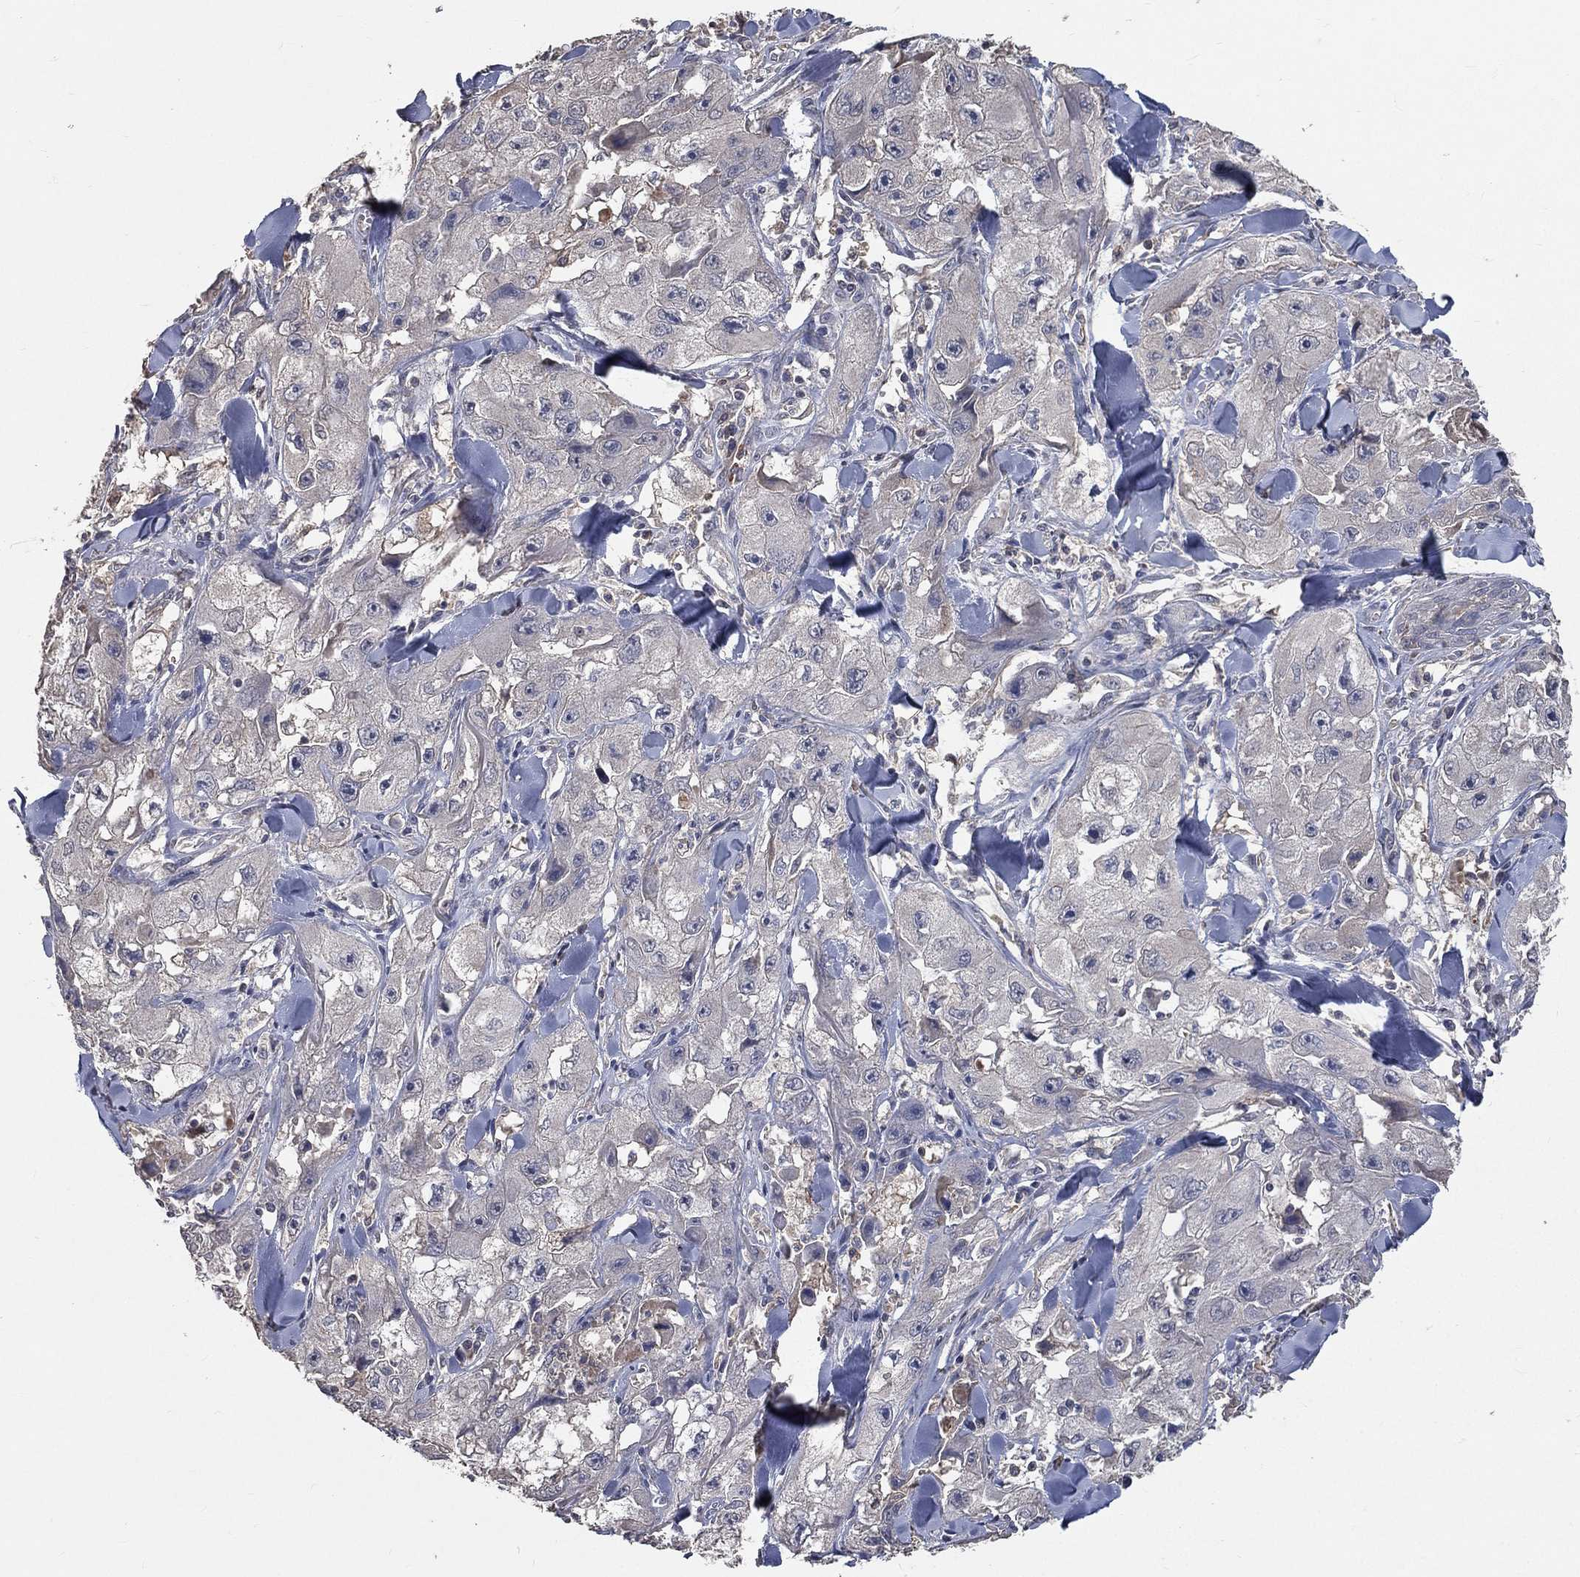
{"staining": {"intensity": "negative", "quantity": "none", "location": "none"}, "tissue": "skin cancer", "cell_type": "Tumor cells", "image_type": "cancer", "snomed": [{"axis": "morphology", "description": "Squamous cell carcinoma, NOS"}, {"axis": "topography", "description": "Skin"}, {"axis": "topography", "description": "Subcutis"}], "caption": "IHC micrograph of human skin squamous cell carcinoma stained for a protein (brown), which demonstrates no staining in tumor cells. (Immunohistochemistry (ihc), brightfield microscopy, high magnification).", "gene": "SNAP25", "patient": {"sex": "male", "age": 73}}